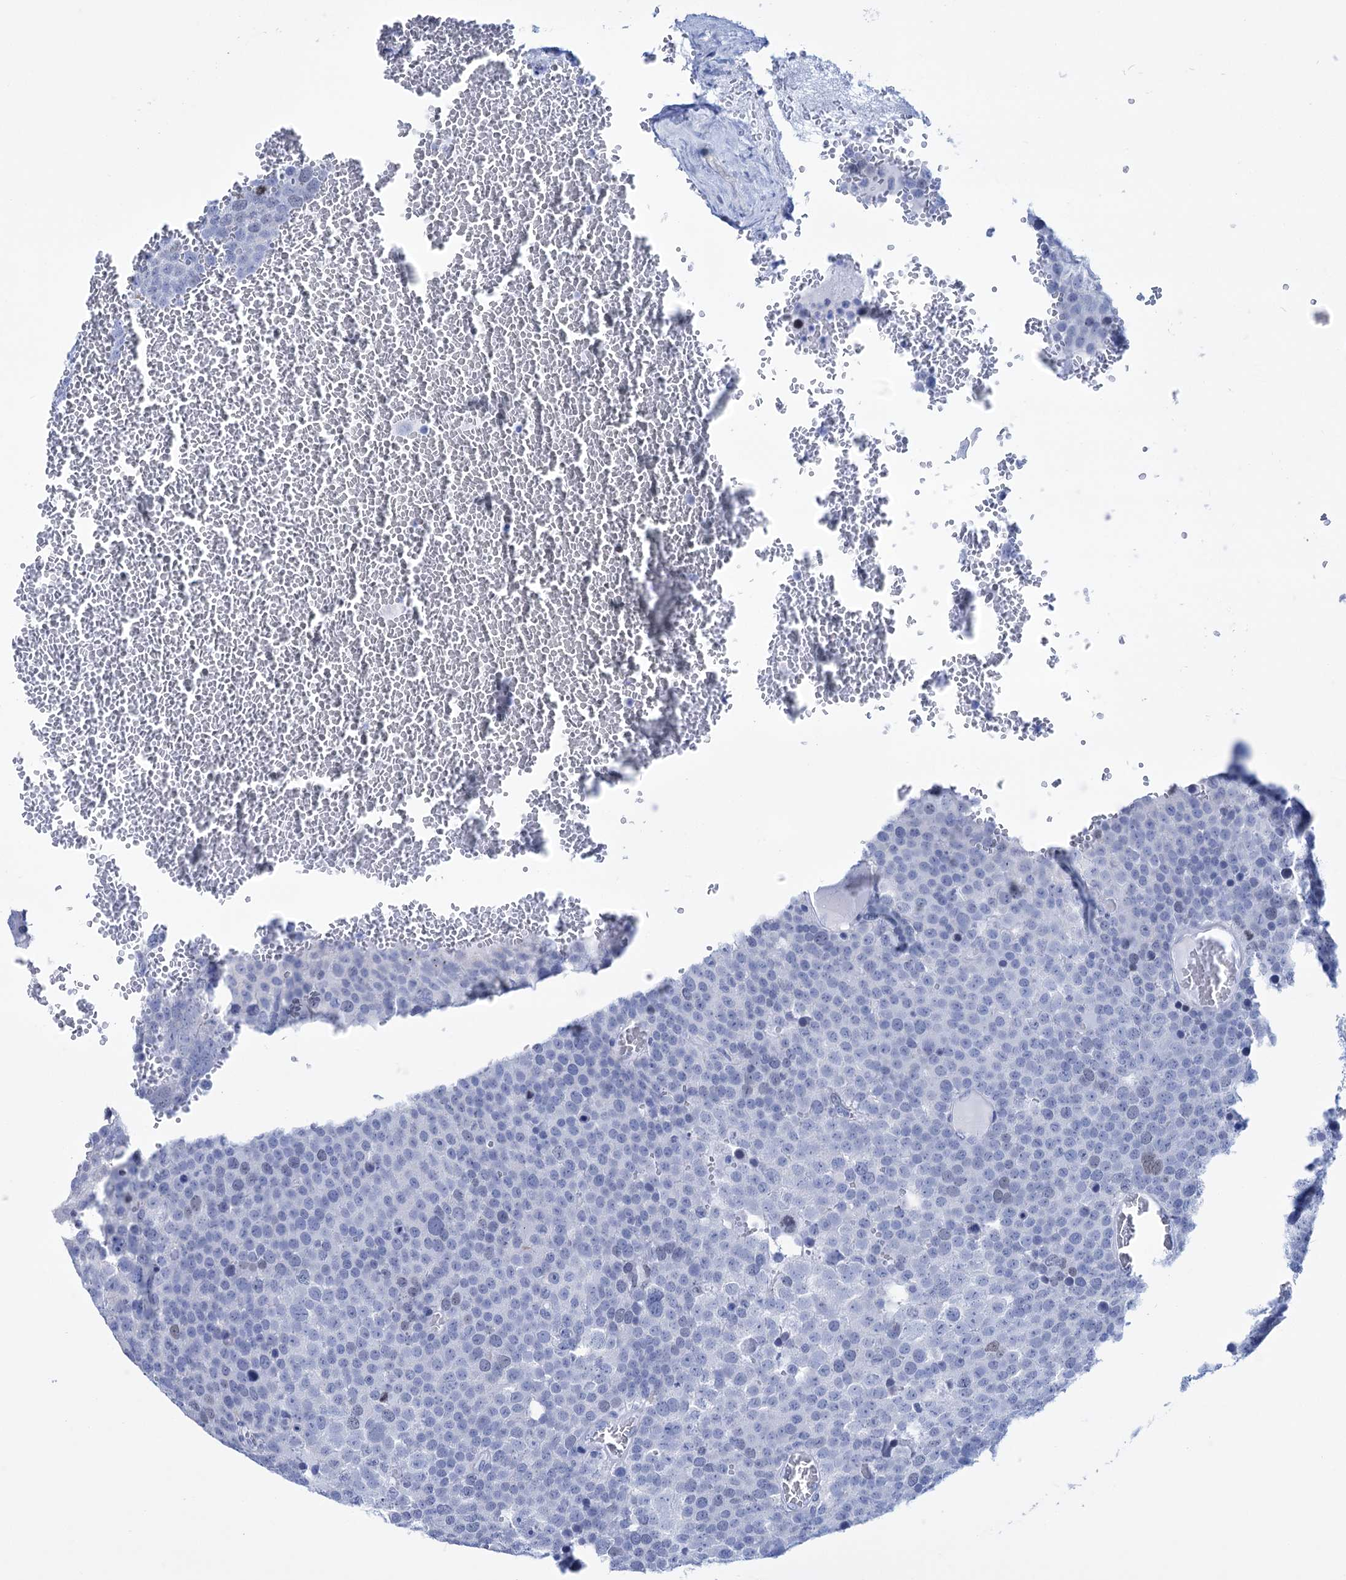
{"staining": {"intensity": "negative", "quantity": "none", "location": "none"}, "tissue": "testis cancer", "cell_type": "Tumor cells", "image_type": "cancer", "snomed": [{"axis": "morphology", "description": "Seminoma, NOS"}, {"axis": "topography", "description": "Testis"}], "caption": "There is no significant positivity in tumor cells of testis seminoma.", "gene": "FBXW12", "patient": {"sex": "male", "age": 71}}